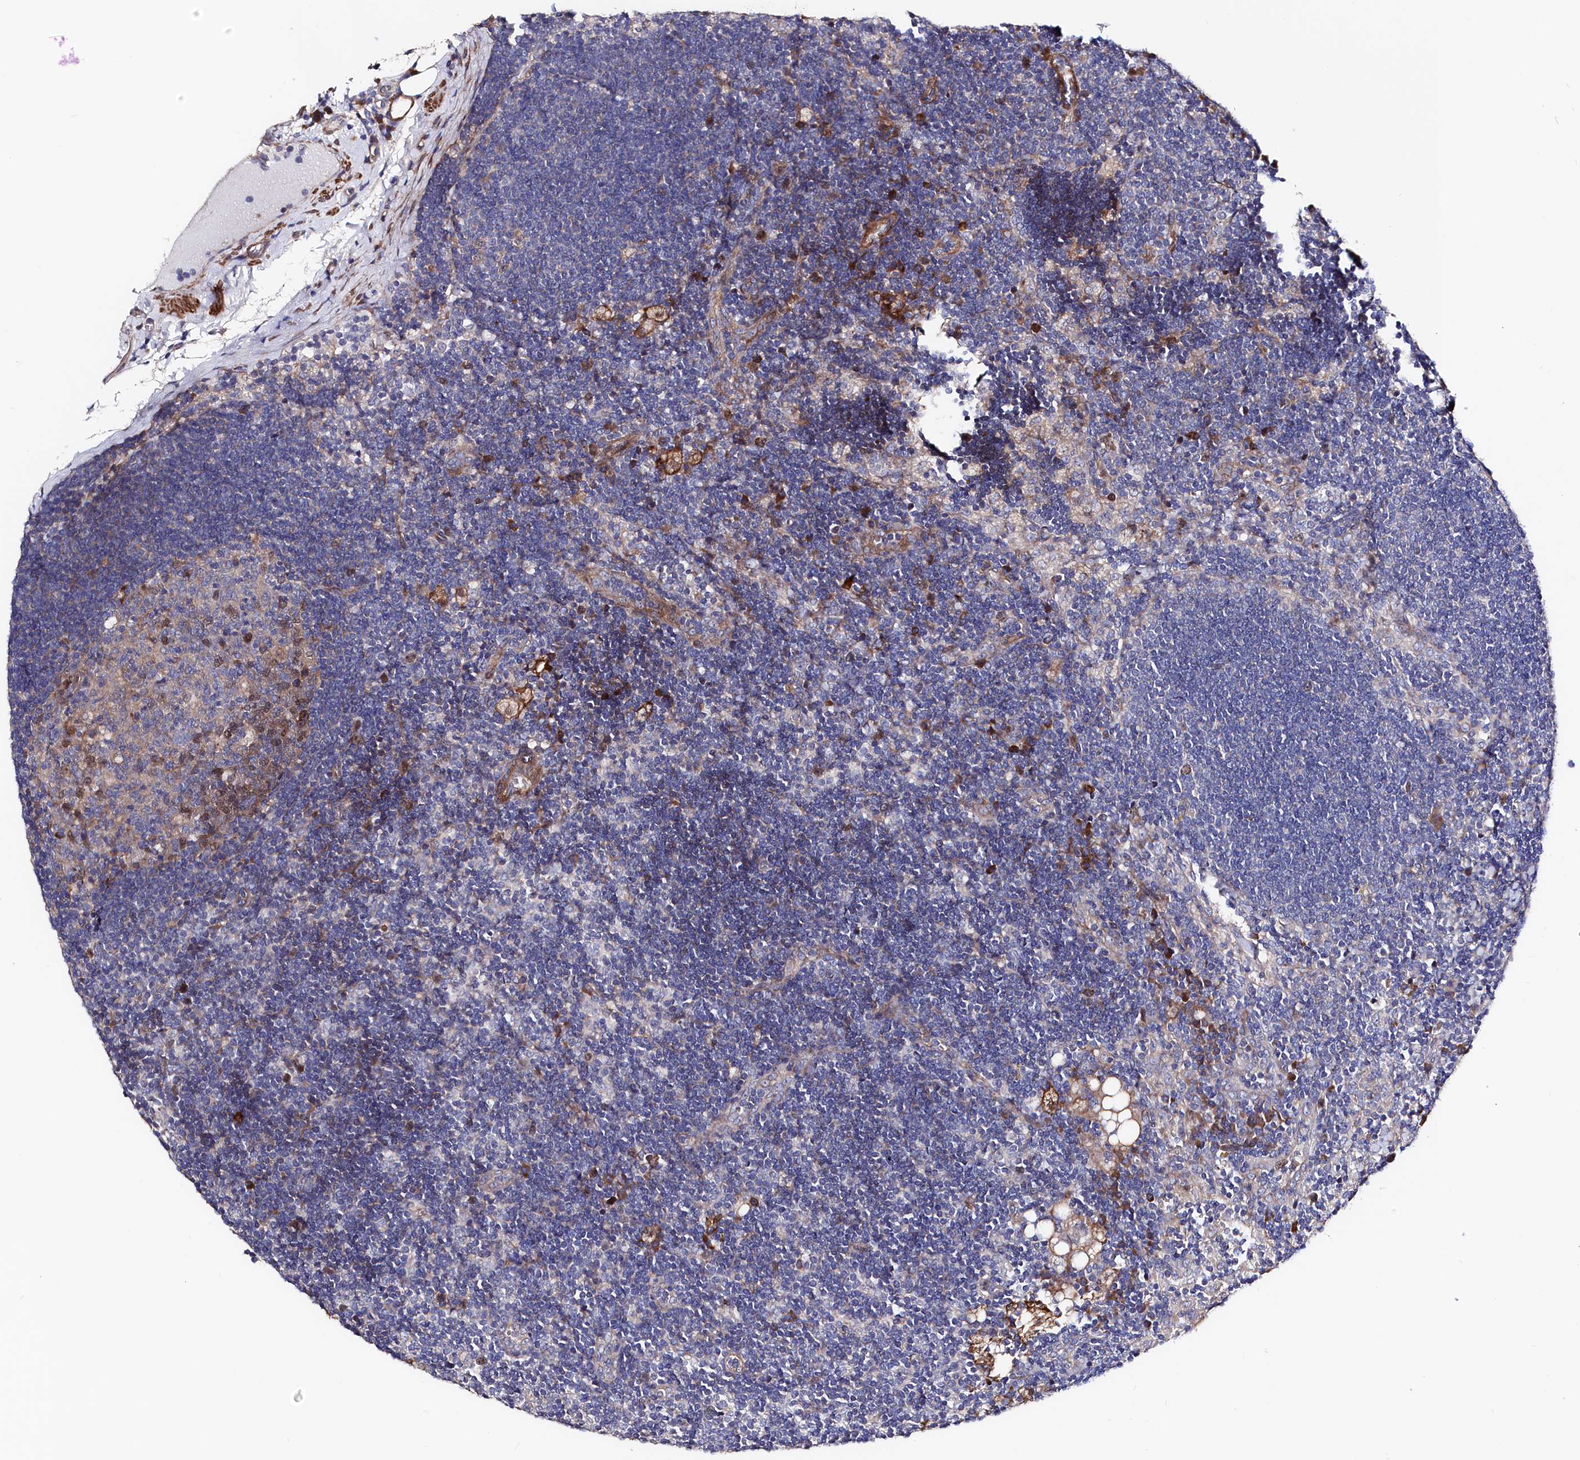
{"staining": {"intensity": "moderate", "quantity": "<25%", "location": "cytoplasmic/membranous,nuclear"}, "tissue": "lymph node", "cell_type": "Germinal center cells", "image_type": "normal", "snomed": [{"axis": "morphology", "description": "Normal tissue, NOS"}, {"axis": "topography", "description": "Lymph node"}], "caption": "A photomicrograph of human lymph node stained for a protein demonstrates moderate cytoplasmic/membranous,nuclear brown staining in germinal center cells. The protein of interest is shown in brown color, while the nuclei are stained blue.", "gene": "WNT8A", "patient": {"sex": "male", "age": 24}}